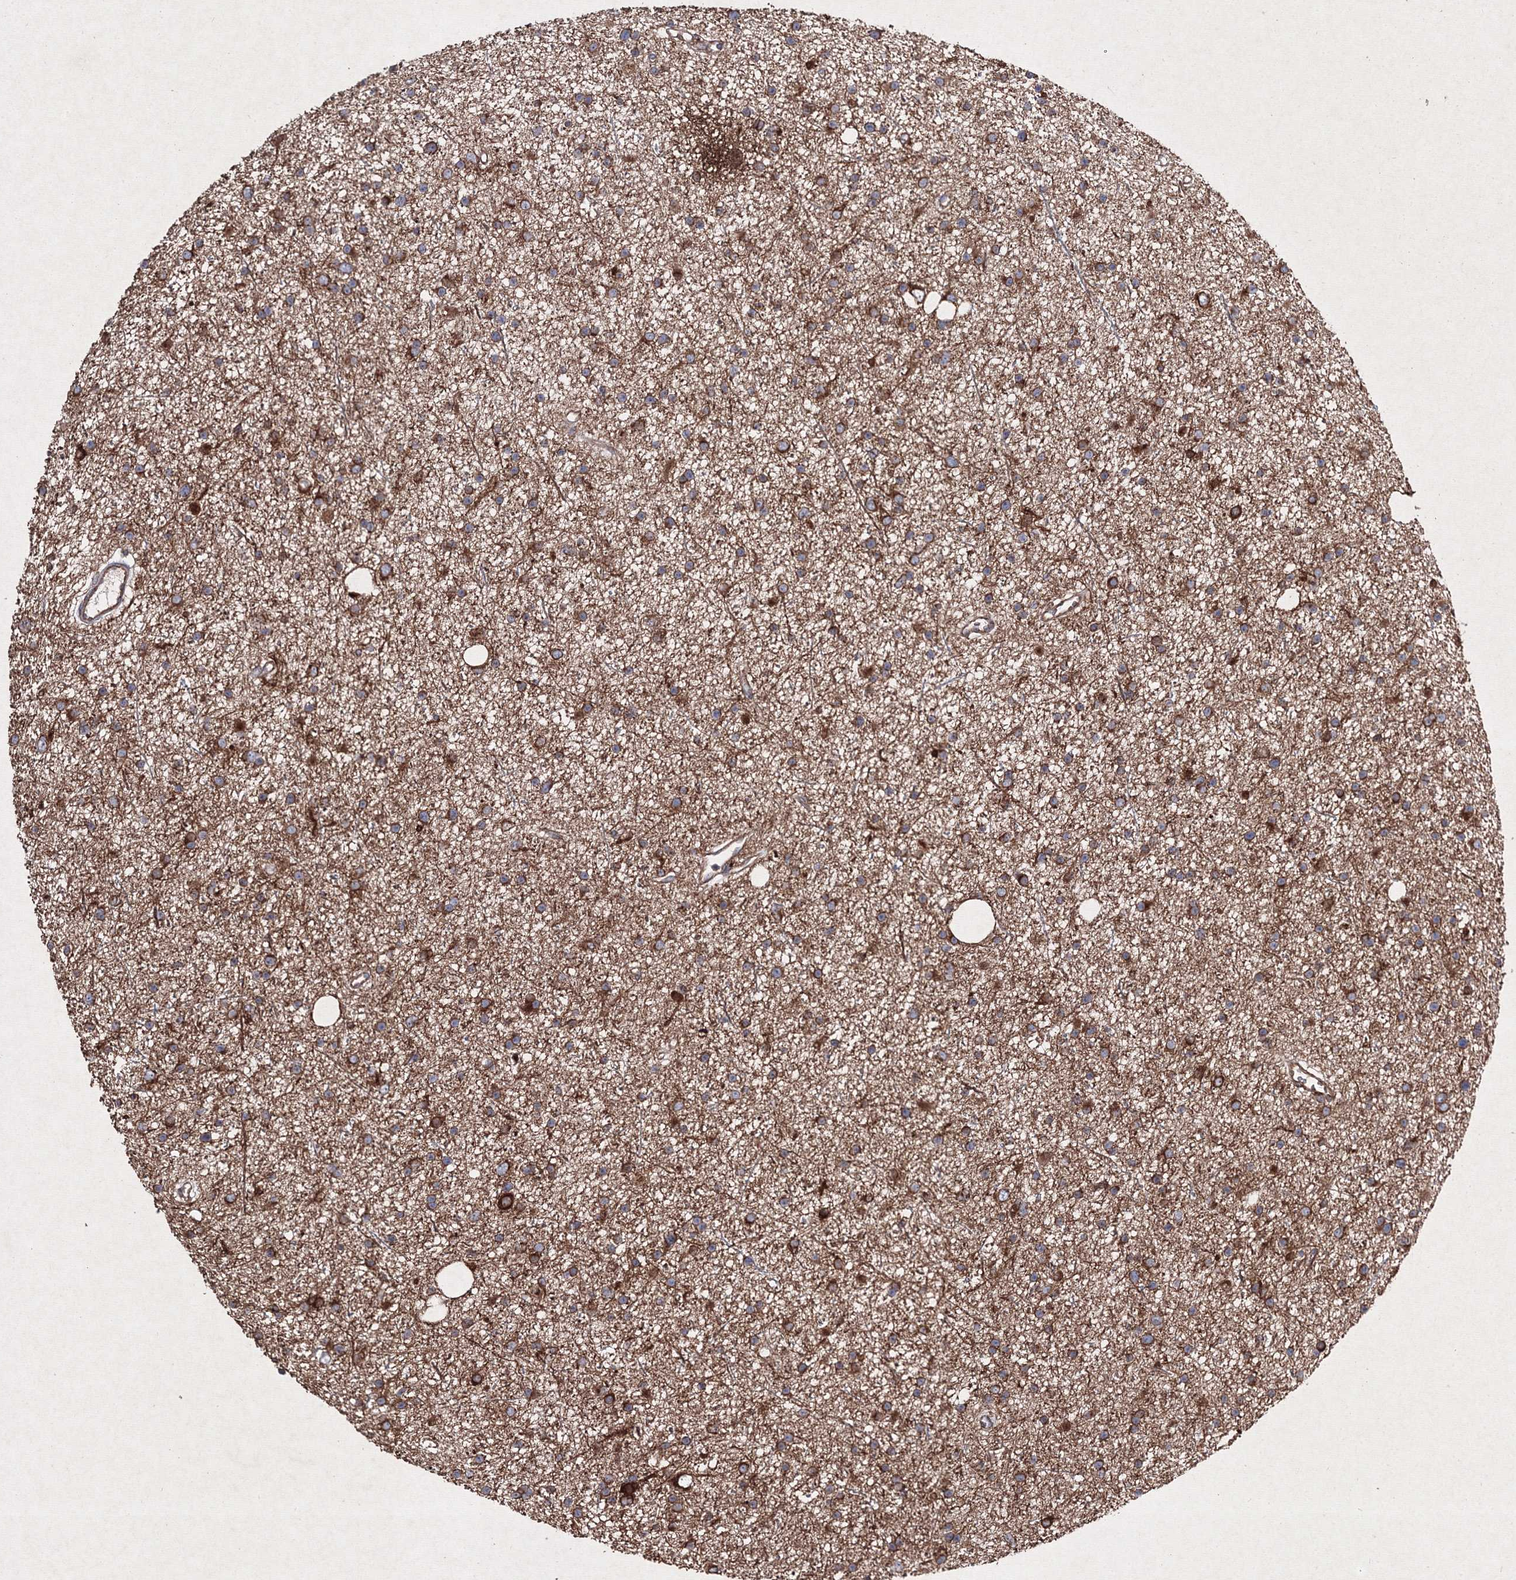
{"staining": {"intensity": "strong", "quantity": ">75%", "location": "cytoplasmic/membranous"}, "tissue": "glioma", "cell_type": "Tumor cells", "image_type": "cancer", "snomed": [{"axis": "morphology", "description": "Glioma, malignant, Low grade"}, {"axis": "topography", "description": "Cerebral cortex"}], "caption": "Immunohistochemical staining of glioma exhibits high levels of strong cytoplasmic/membranous protein positivity in about >75% of tumor cells. The staining is performed using DAB brown chromogen to label protein expression. The nuclei are counter-stained blue using hematoxylin.", "gene": "GFM1", "patient": {"sex": "female", "age": 39}}